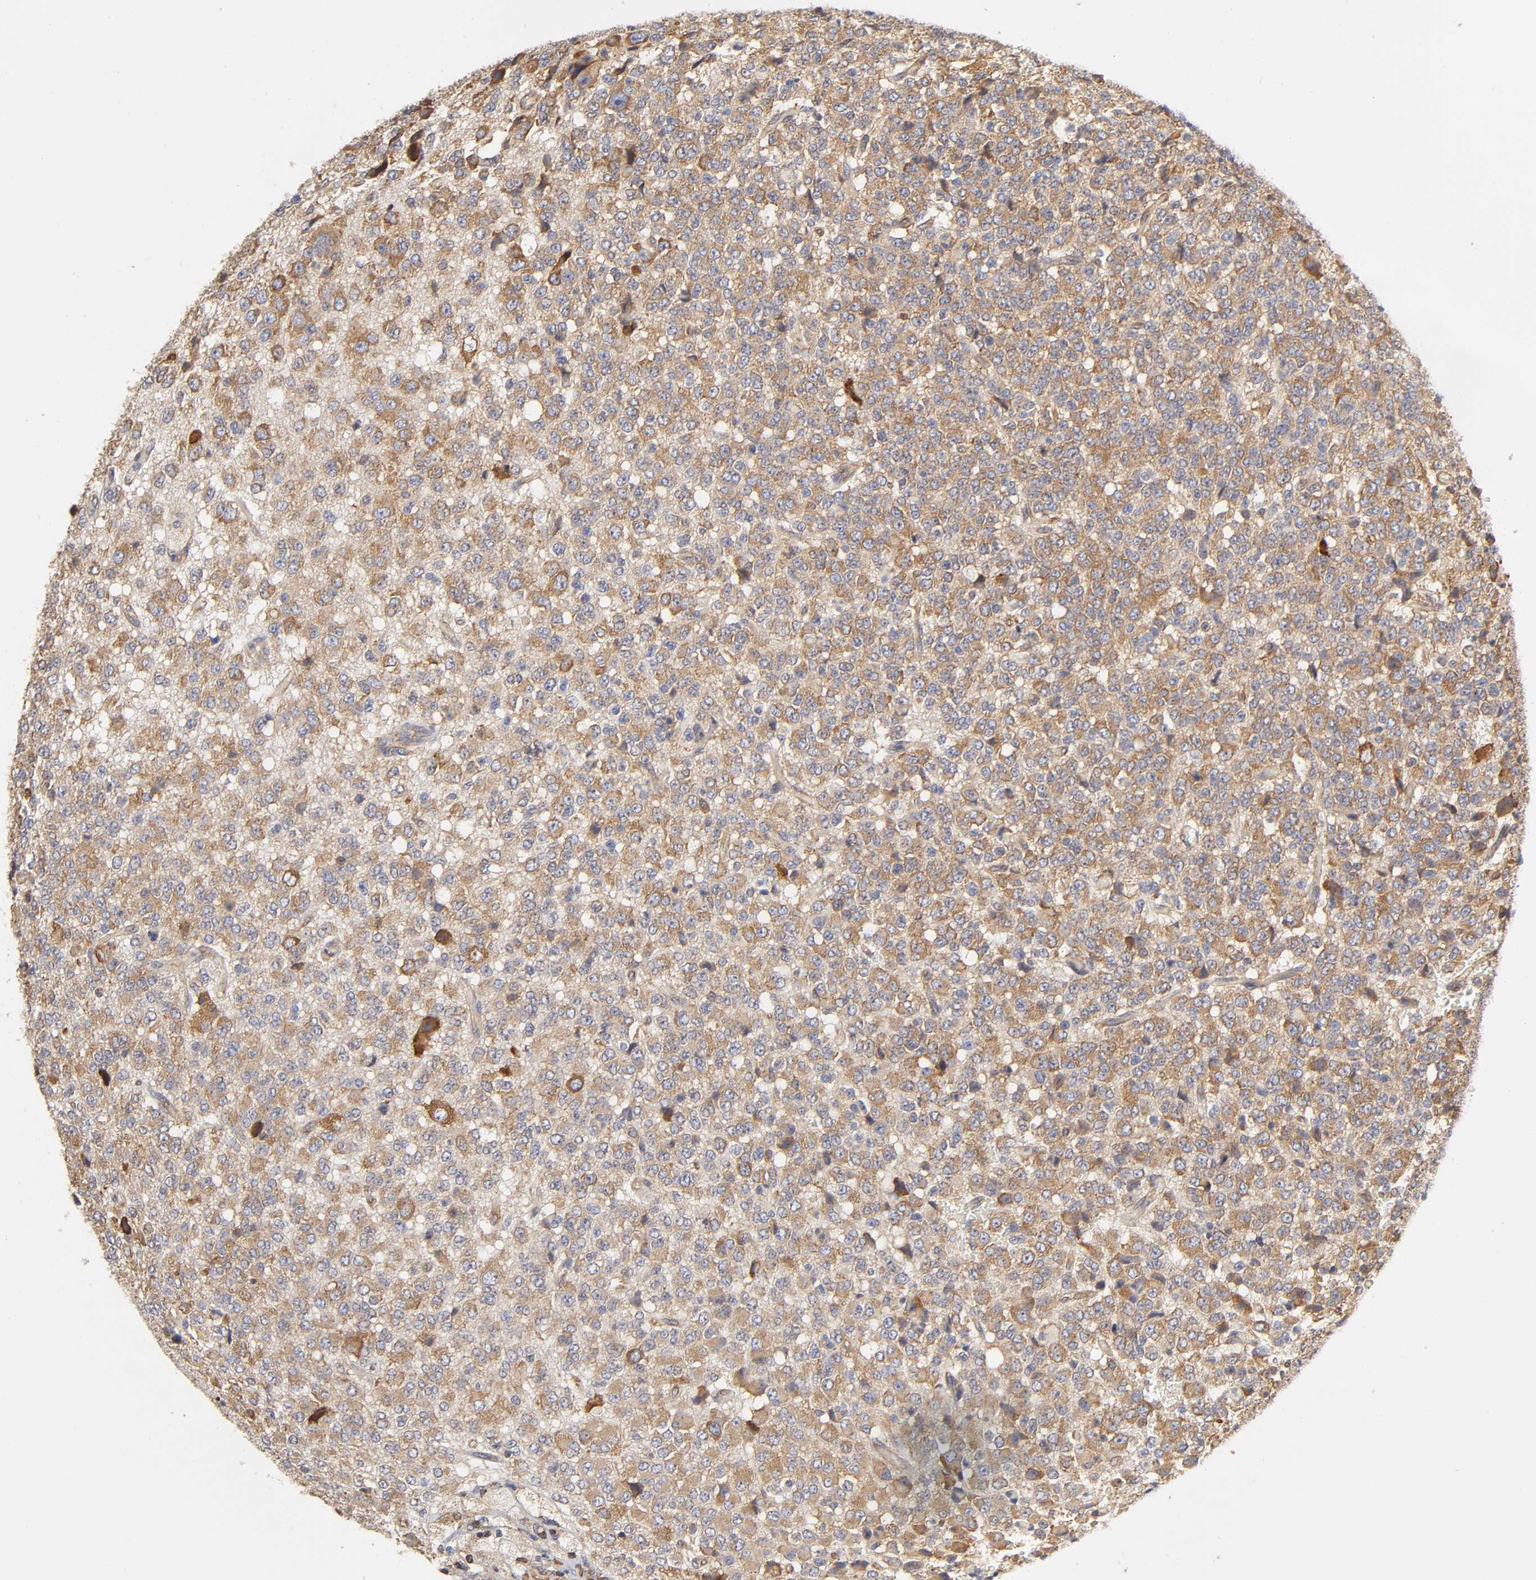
{"staining": {"intensity": "moderate", "quantity": ">75%", "location": "cytoplasmic/membranous"}, "tissue": "glioma", "cell_type": "Tumor cells", "image_type": "cancer", "snomed": [{"axis": "morphology", "description": "Glioma, malignant, High grade"}, {"axis": "topography", "description": "pancreas cauda"}], "caption": "Immunohistochemistry photomicrograph of neoplastic tissue: human malignant glioma (high-grade) stained using IHC reveals medium levels of moderate protein expression localized specifically in the cytoplasmic/membranous of tumor cells, appearing as a cytoplasmic/membranous brown color.", "gene": "RPL14", "patient": {"sex": "male", "age": 60}}